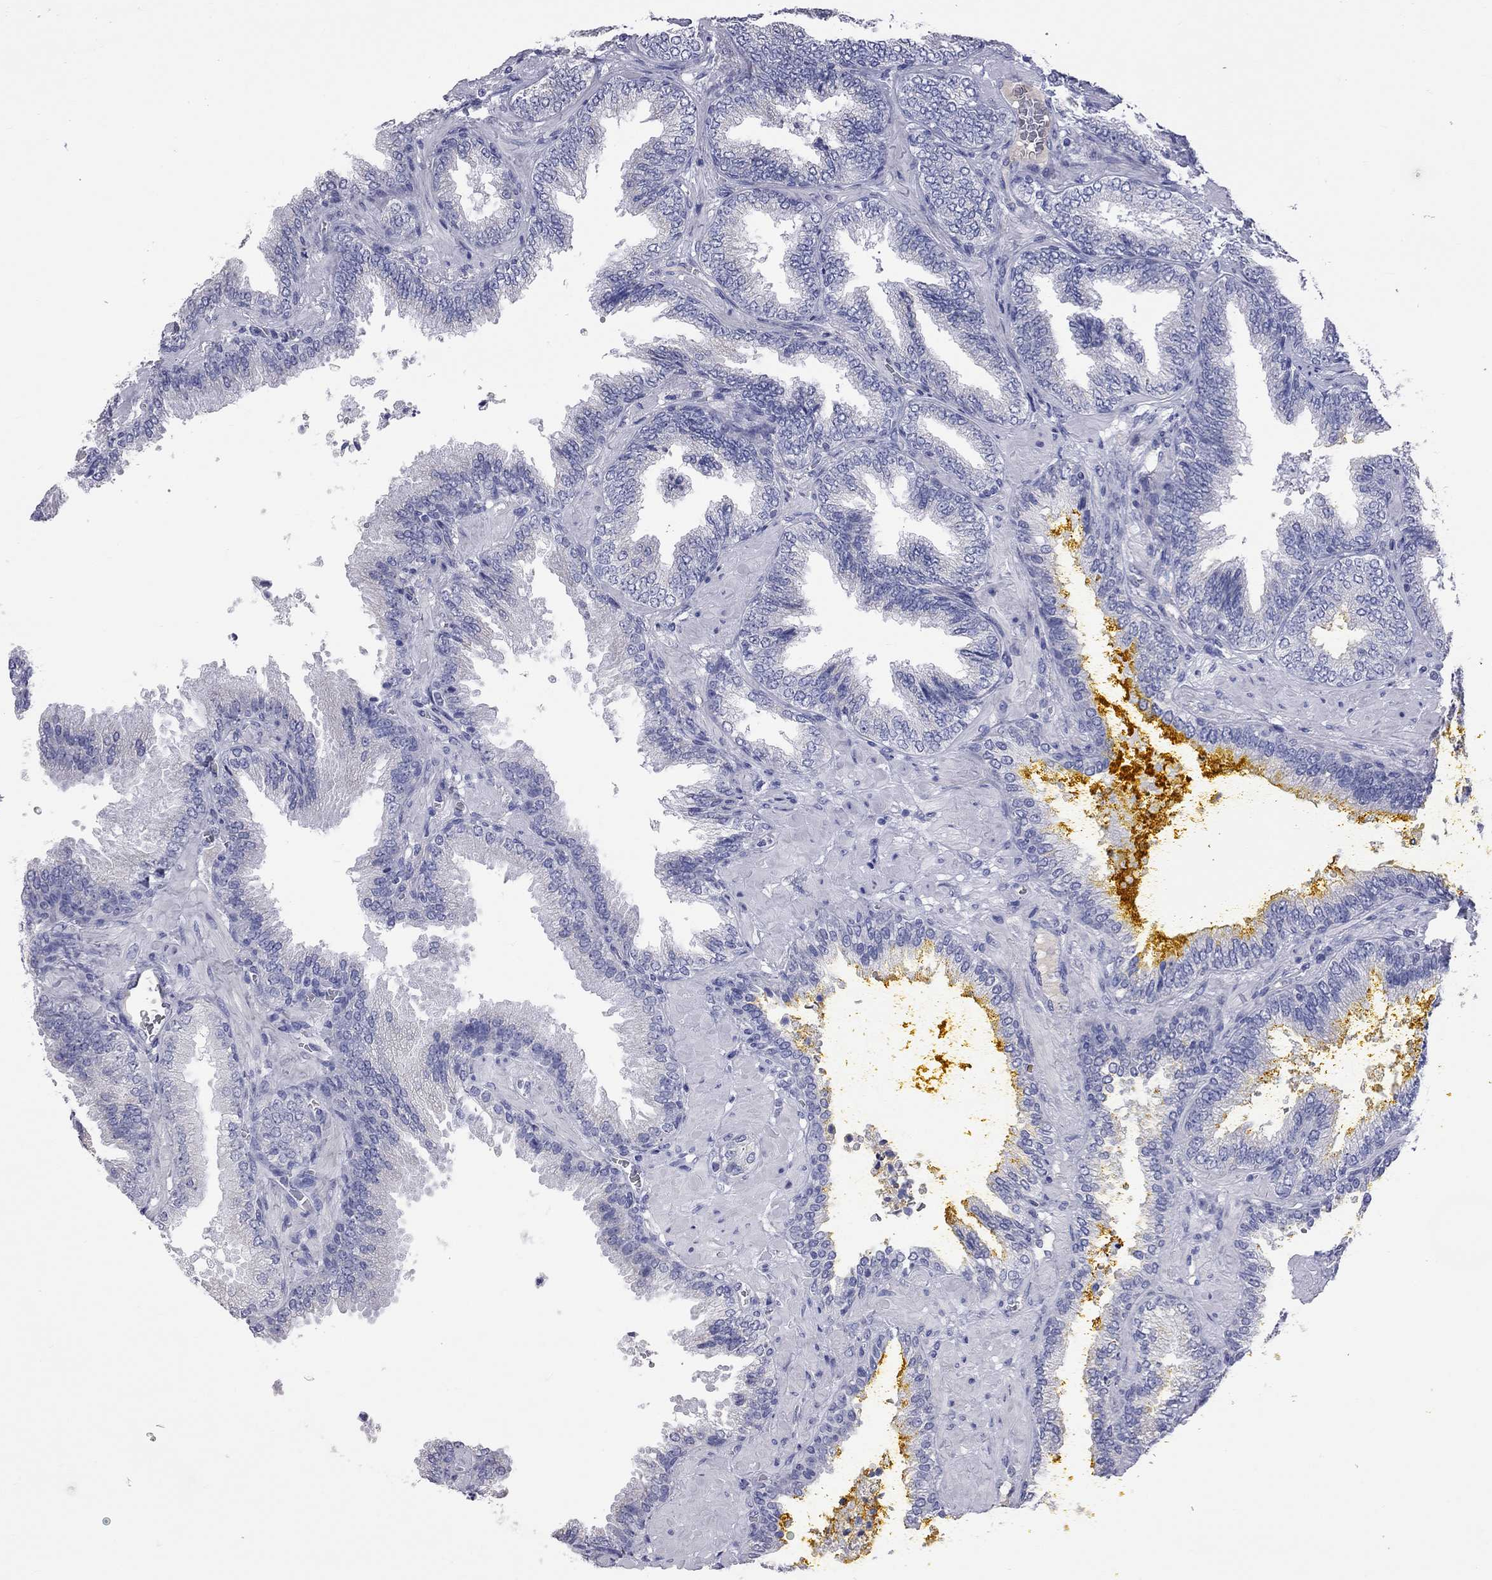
{"staining": {"intensity": "negative", "quantity": "none", "location": "none"}, "tissue": "prostate cancer", "cell_type": "Tumor cells", "image_type": "cancer", "snomed": [{"axis": "morphology", "description": "Adenocarcinoma, Low grade"}, {"axis": "topography", "description": "Prostate"}], "caption": "The micrograph shows no staining of tumor cells in prostate cancer (adenocarcinoma (low-grade)).", "gene": "KCND2", "patient": {"sex": "male", "age": 68}}